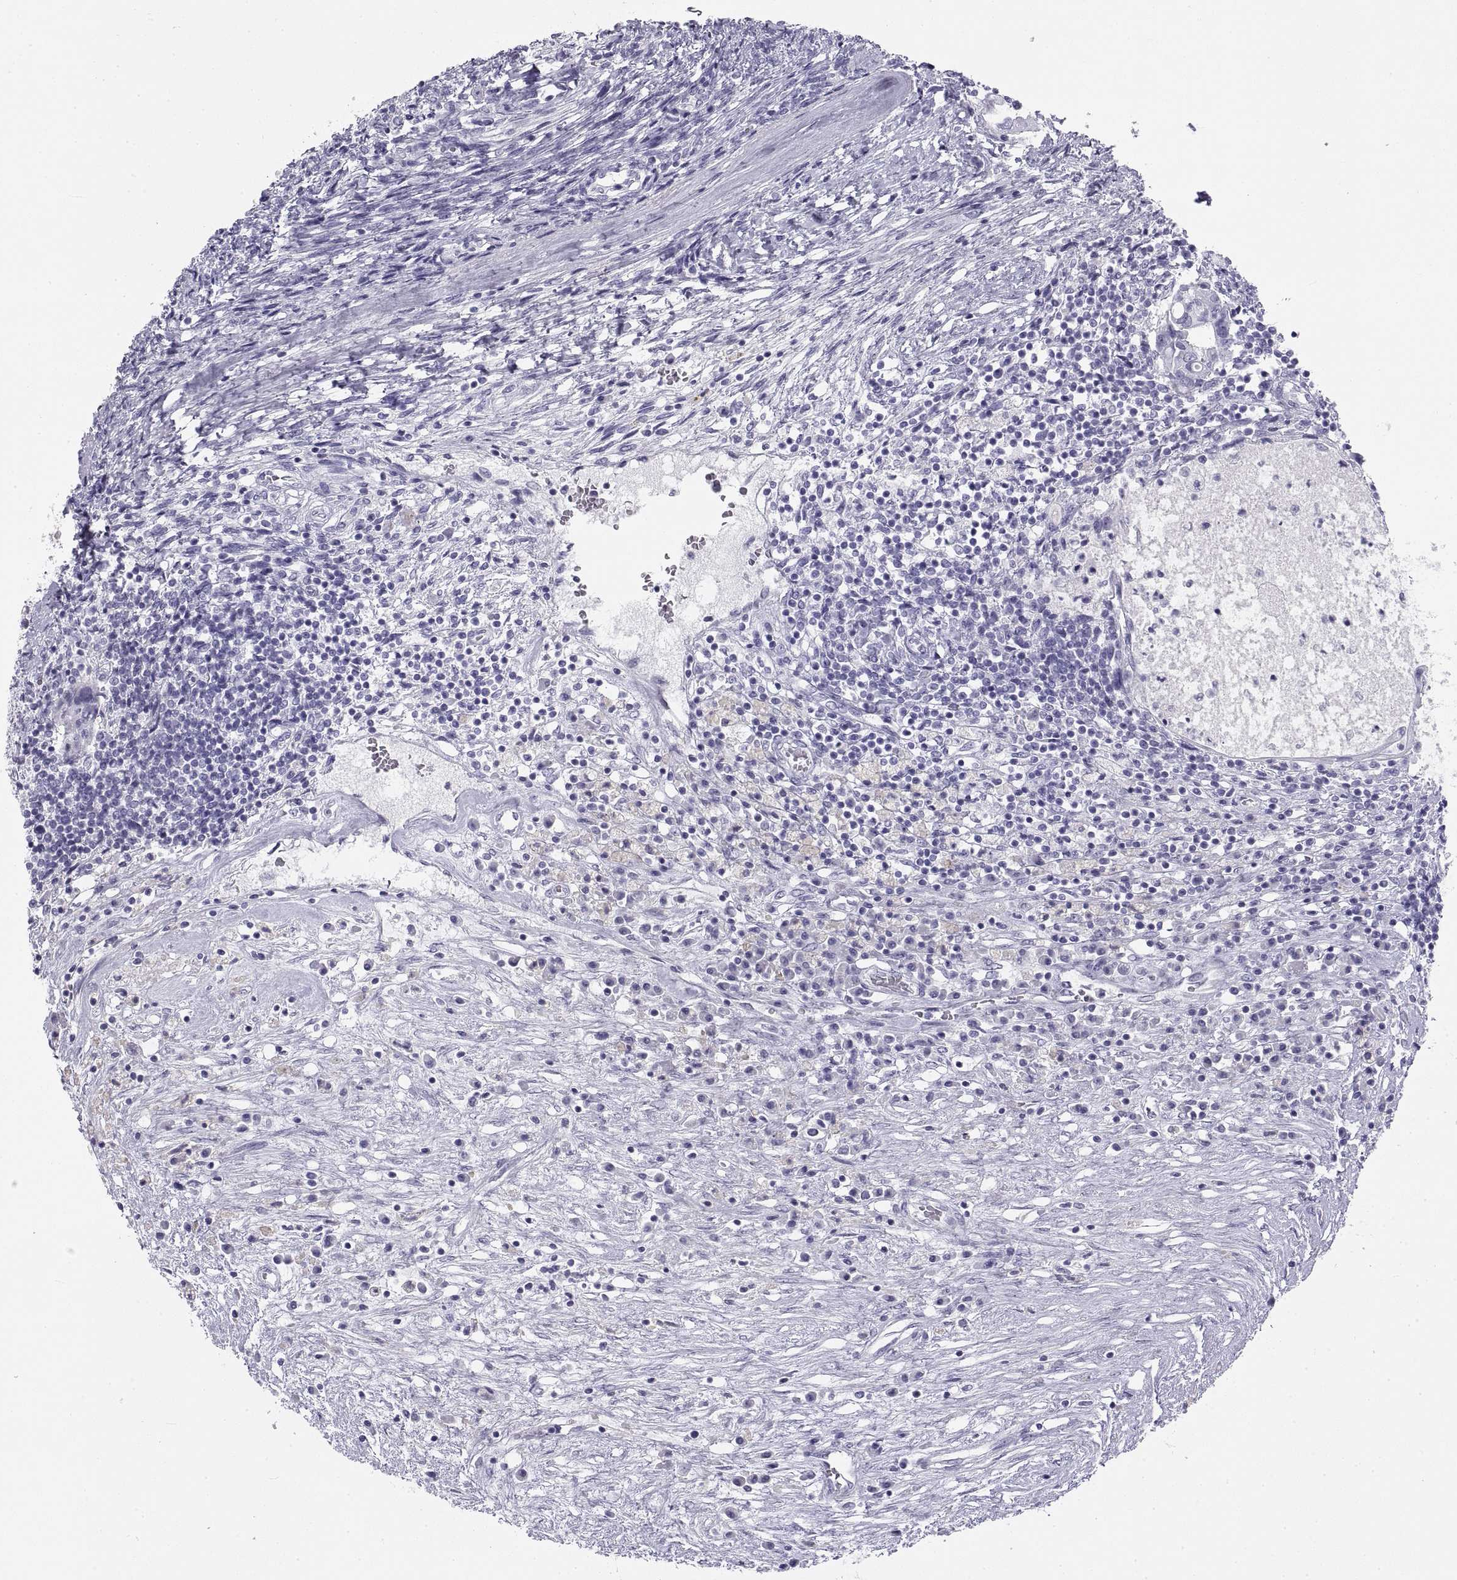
{"staining": {"intensity": "negative", "quantity": "none", "location": "none"}, "tissue": "testis cancer", "cell_type": "Tumor cells", "image_type": "cancer", "snomed": [{"axis": "morphology", "description": "Carcinoma, Embryonal, NOS"}, {"axis": "topography", "description": "Testis"}], "caption": "Tumor cells are negative for brown protein staining in testis cancer. (DAB immunohistochemistry with hematoxylin counter stain).", "gene": "RLBP1", "patient": {"sex": "male", "age": 37}}